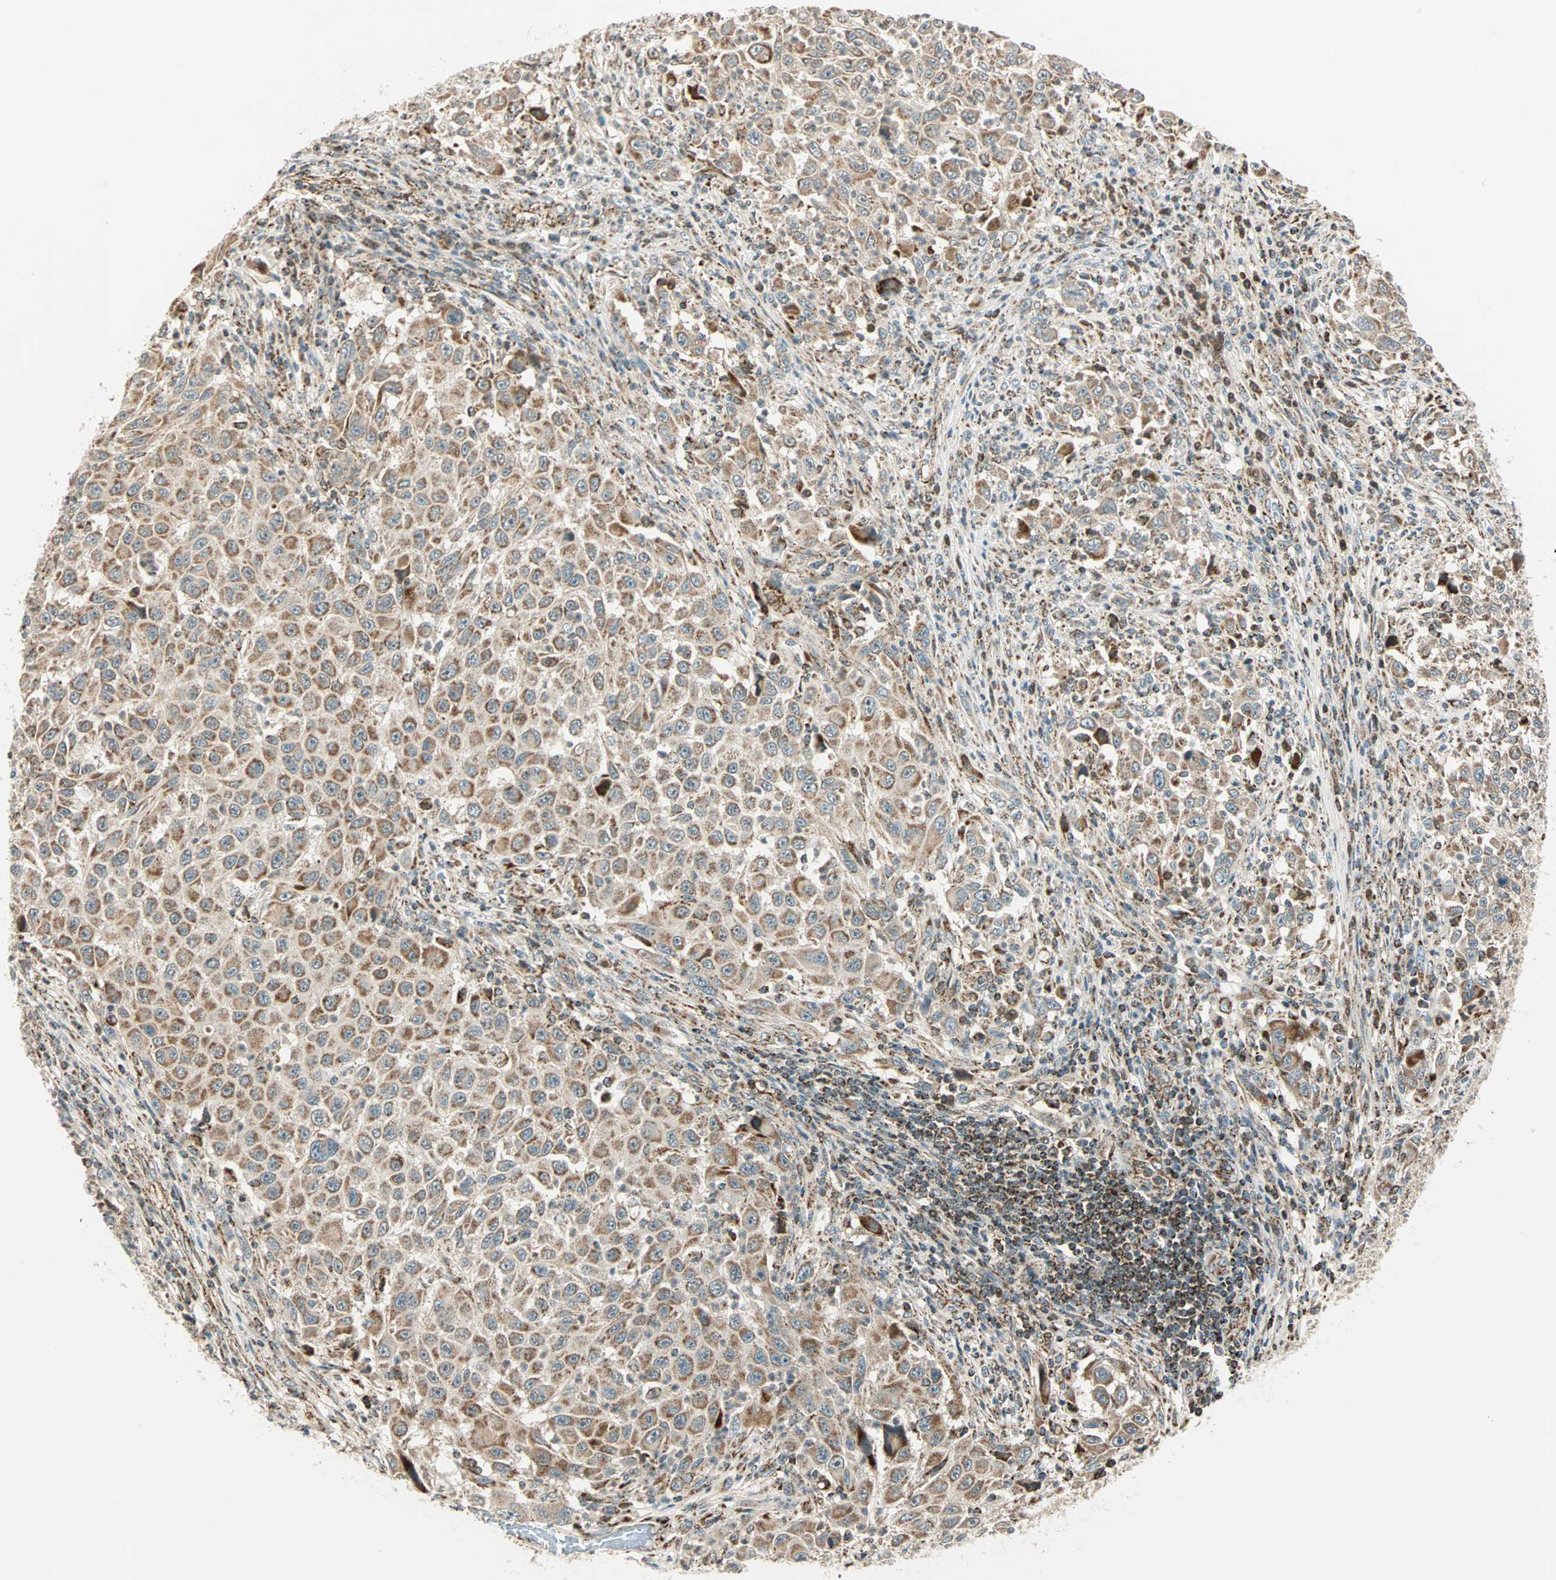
{"staining": {"intensity": "moderate", "quantity": ">75%", "location": "cytoplasmic/membranous"}, "tissue": "melanoma", "cell_type": "Tumor cells", "image_type": "cancer", "snomed": [{"axis": "morphology", "description": "Malignant melanoma, Metastatic site"}, {"axis": "topography", "description": "Lymph node"}], "caption": "DAB (3,3'-diaminobenzidine) immunohistochemical staining of human malignant melanoma (metastatic site) shows moderate cytoplasmic/membranous protein expression in about >75% of tumor cells.", "gene": "SPRY4", "patient": {"sex": "male", "age": 61}}